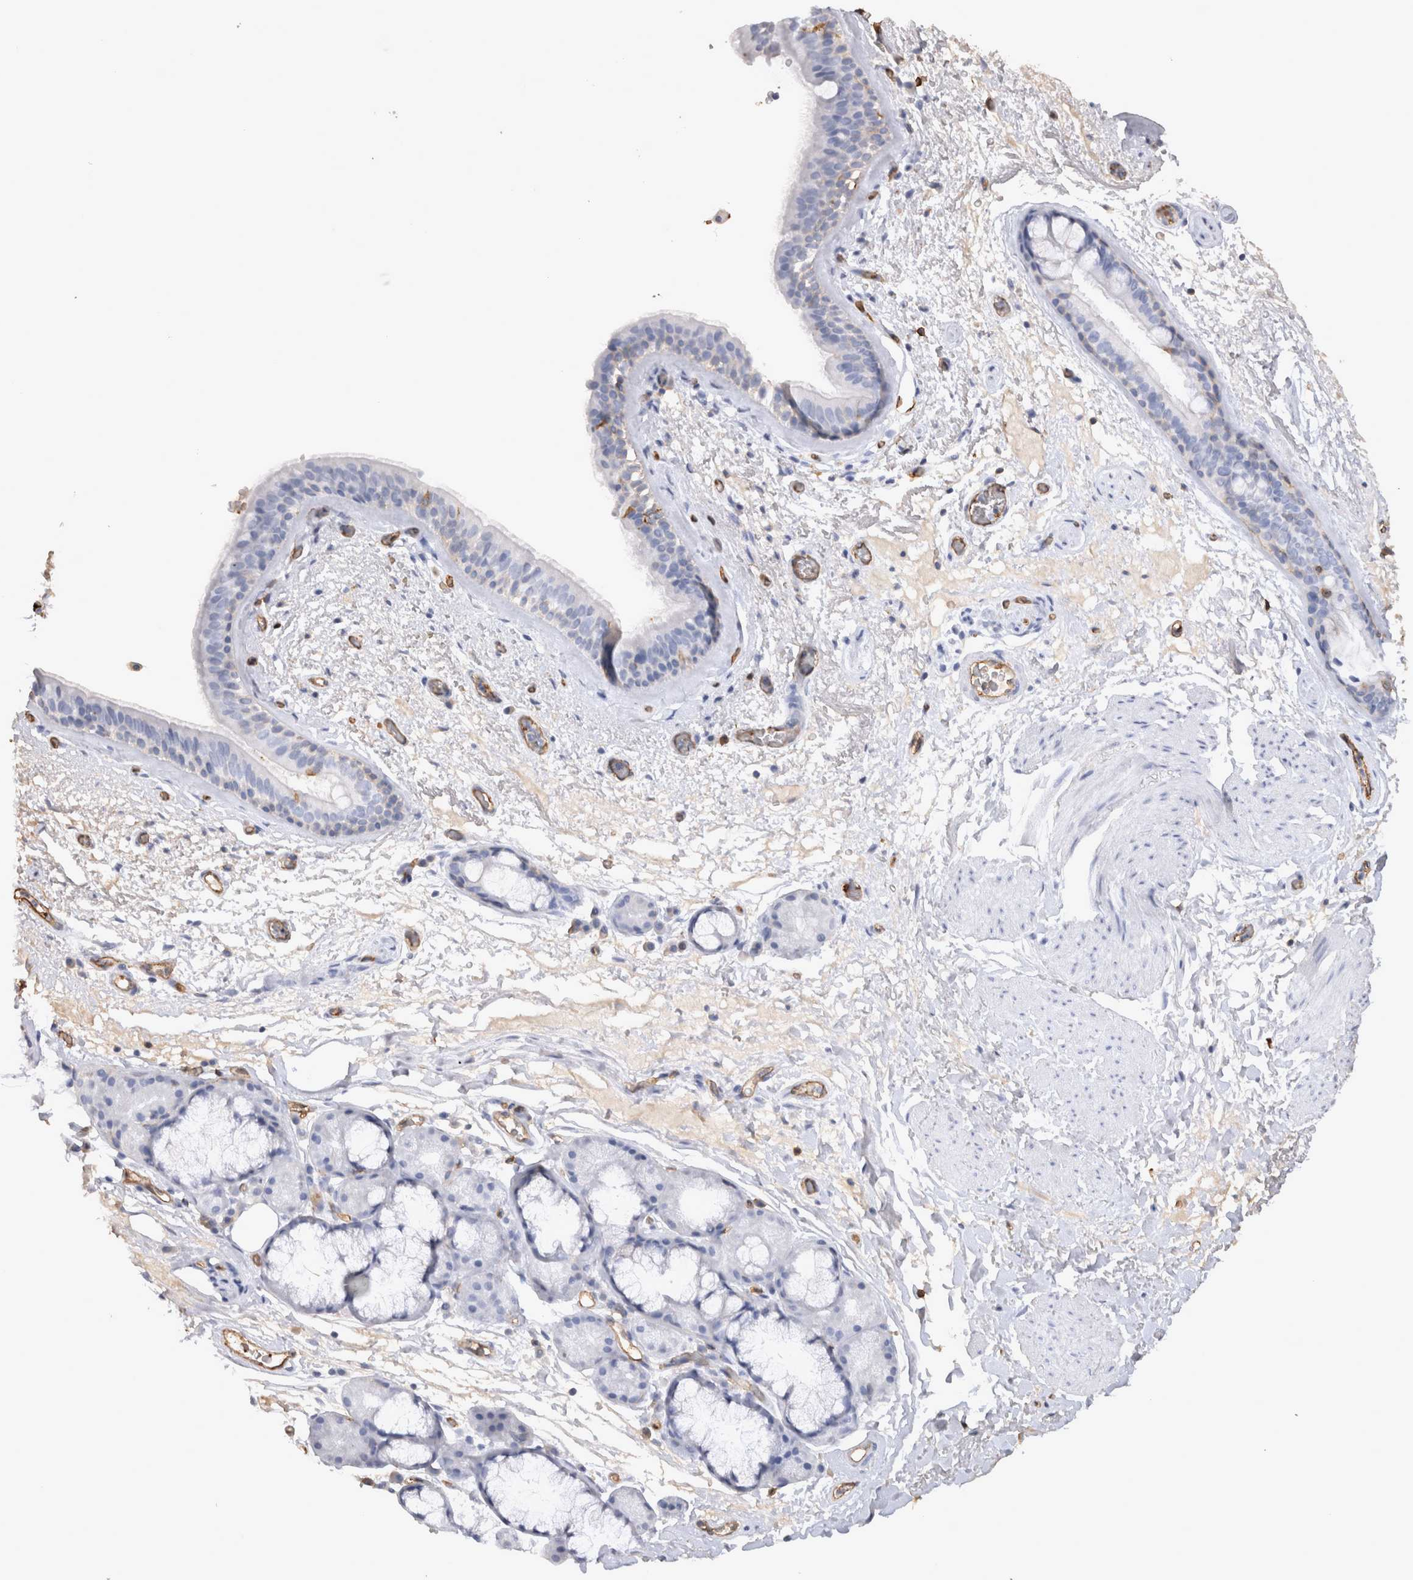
{"staining": {"intensity": "negative", "quantity": "none", "location": "none"}, "tissue": "bronchus", "cell_type": "Respiratory epithelial cells", "image_type": "normal", "snomed": [{"axis": "morphology", "description": "Normal tissue, NOS"}, {"axis": "topography", "description": "Cartilage tissue"}], "caption": "Photomicrograph shows no significant protein positivity in respiratory epithelial cells of normal bronchus.", "gene": "IL17RC", "patient": {"sex": "female", "age": 63}}